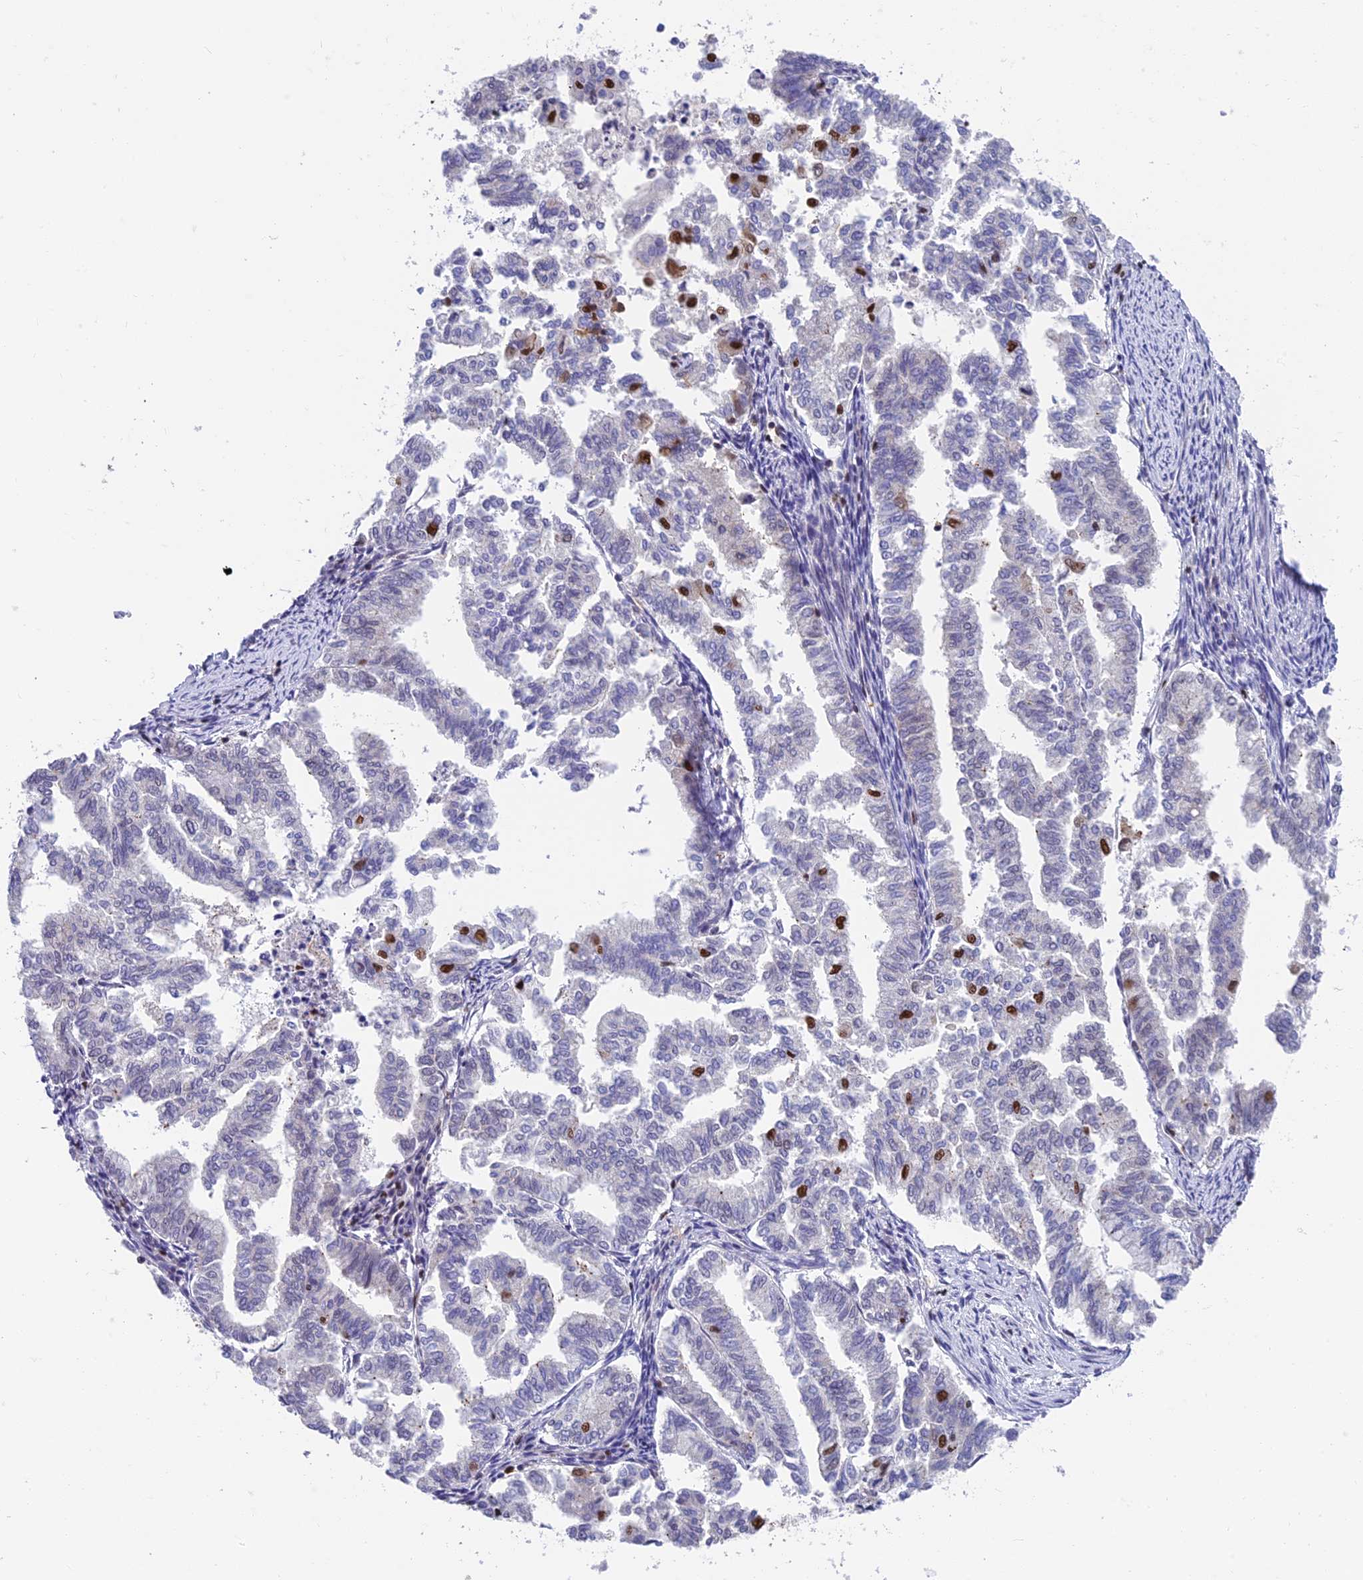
{"staining": {"intensity": "strong", "quantity": "<25%", "location": "nuclear"}, "tissue": "endometrial cancer", "cell_type": "Tumor cells", "image_type": "cancer", "snomed": [{"axis": "morphology", "description": "Adenocarcinoma, NOS"}, {"axis": "topography", "description": "Endometrium"}], "caption": "Immunohistochemical staining of endometrial cancer (adenocarcinoma) demonstrates medium levels of strong nuclear protein staining in approximately <25% of tumor cells.", "gene": "EEF1AKMT3", "patient": {"sex": "female", "age": 79}}